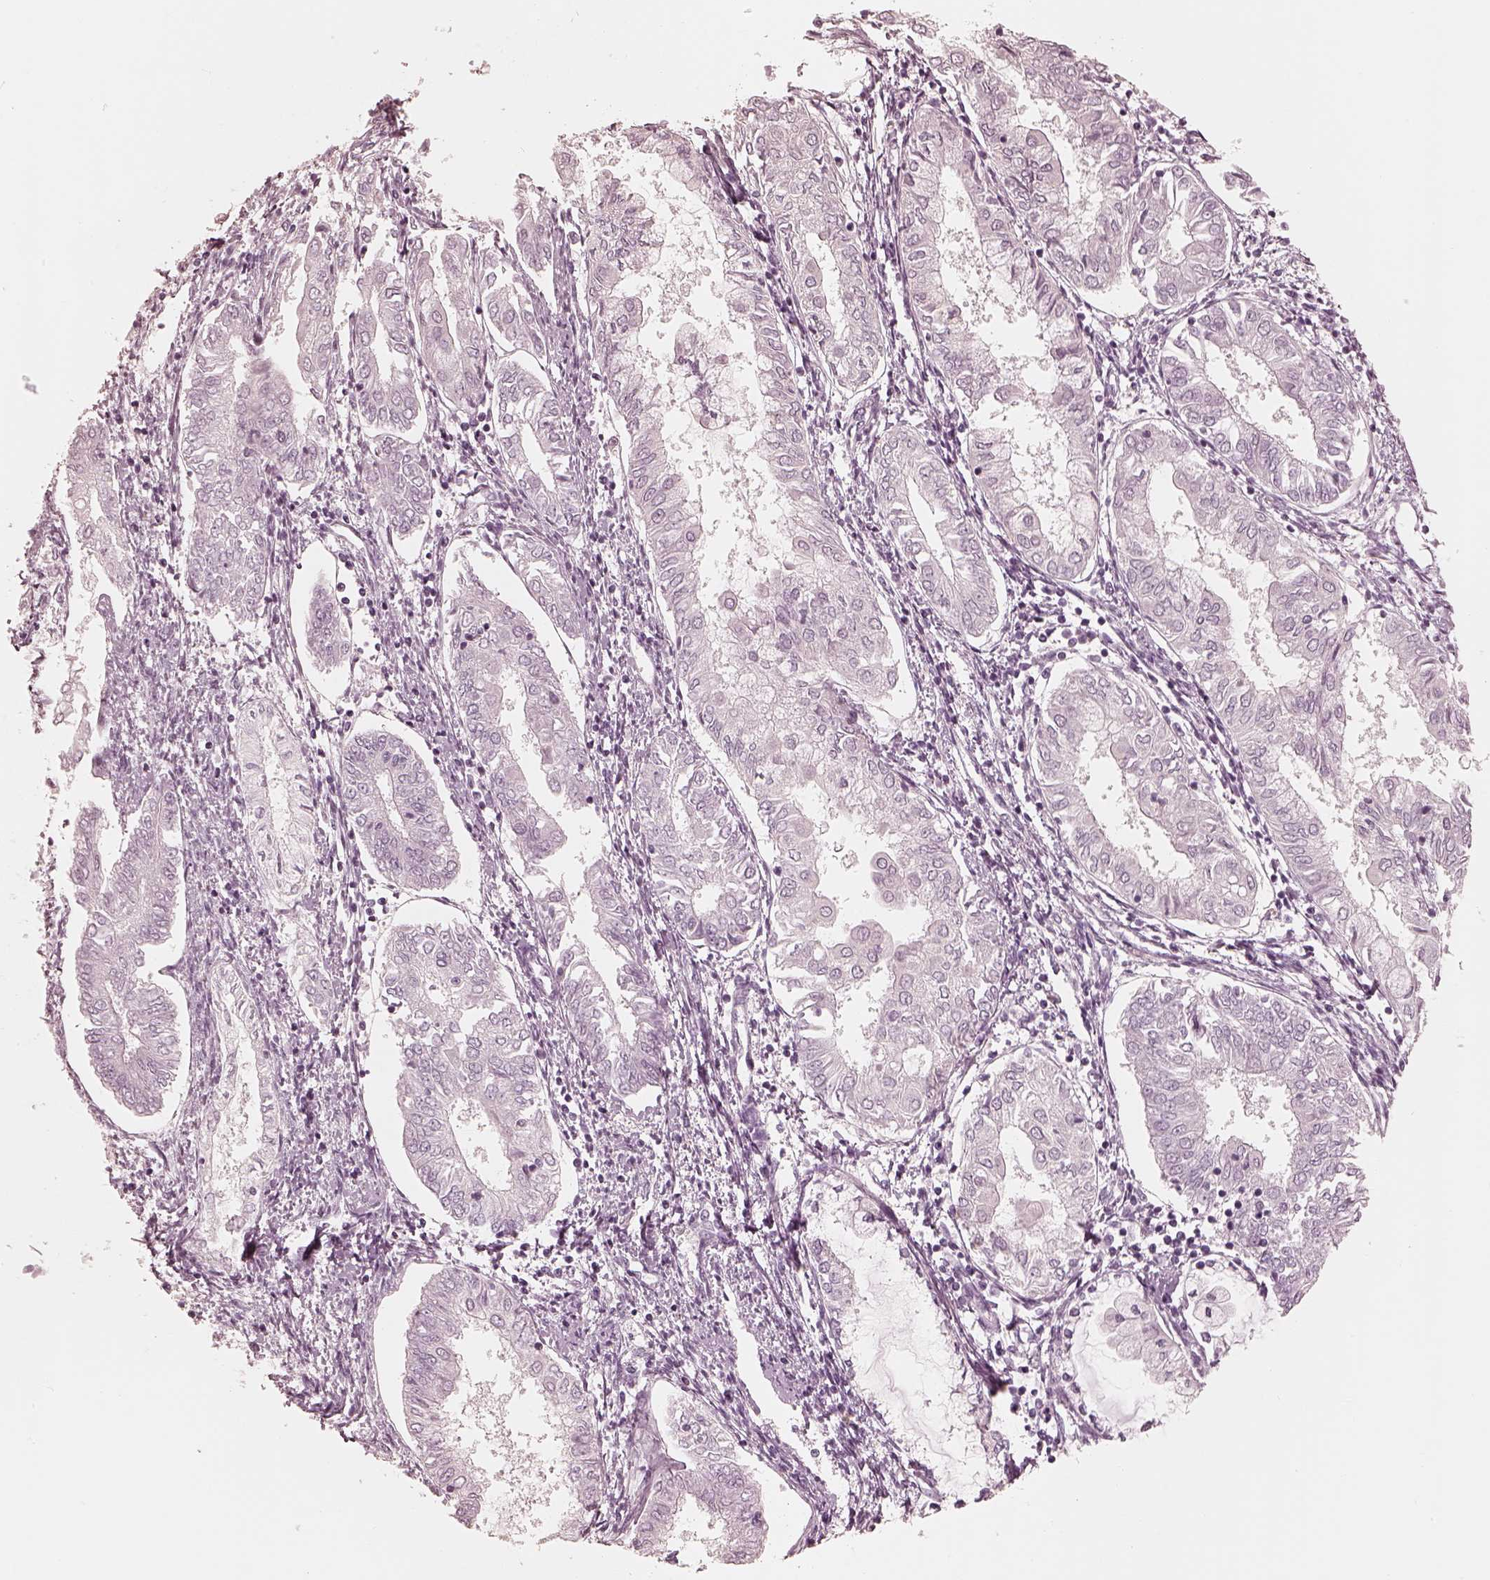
{"staining": {"intensity": "negative", "quantity": "none", "location": "none"}, "tissue": "endometrial cancer", "cell_type": "Tumor cells", "image_type": "cancer", "snomed": [{"axis": "morphology", "description": "Adenocarcinoma, NOS"}, {"axis": "topography", "description": "Endometrium"}], "caption": "The immunohistochemistry image has no significant staining in tumor cells of endometrial cancer tissue.", "gene": "CALR3", "patient": {"sex": "female", "age": 68}}